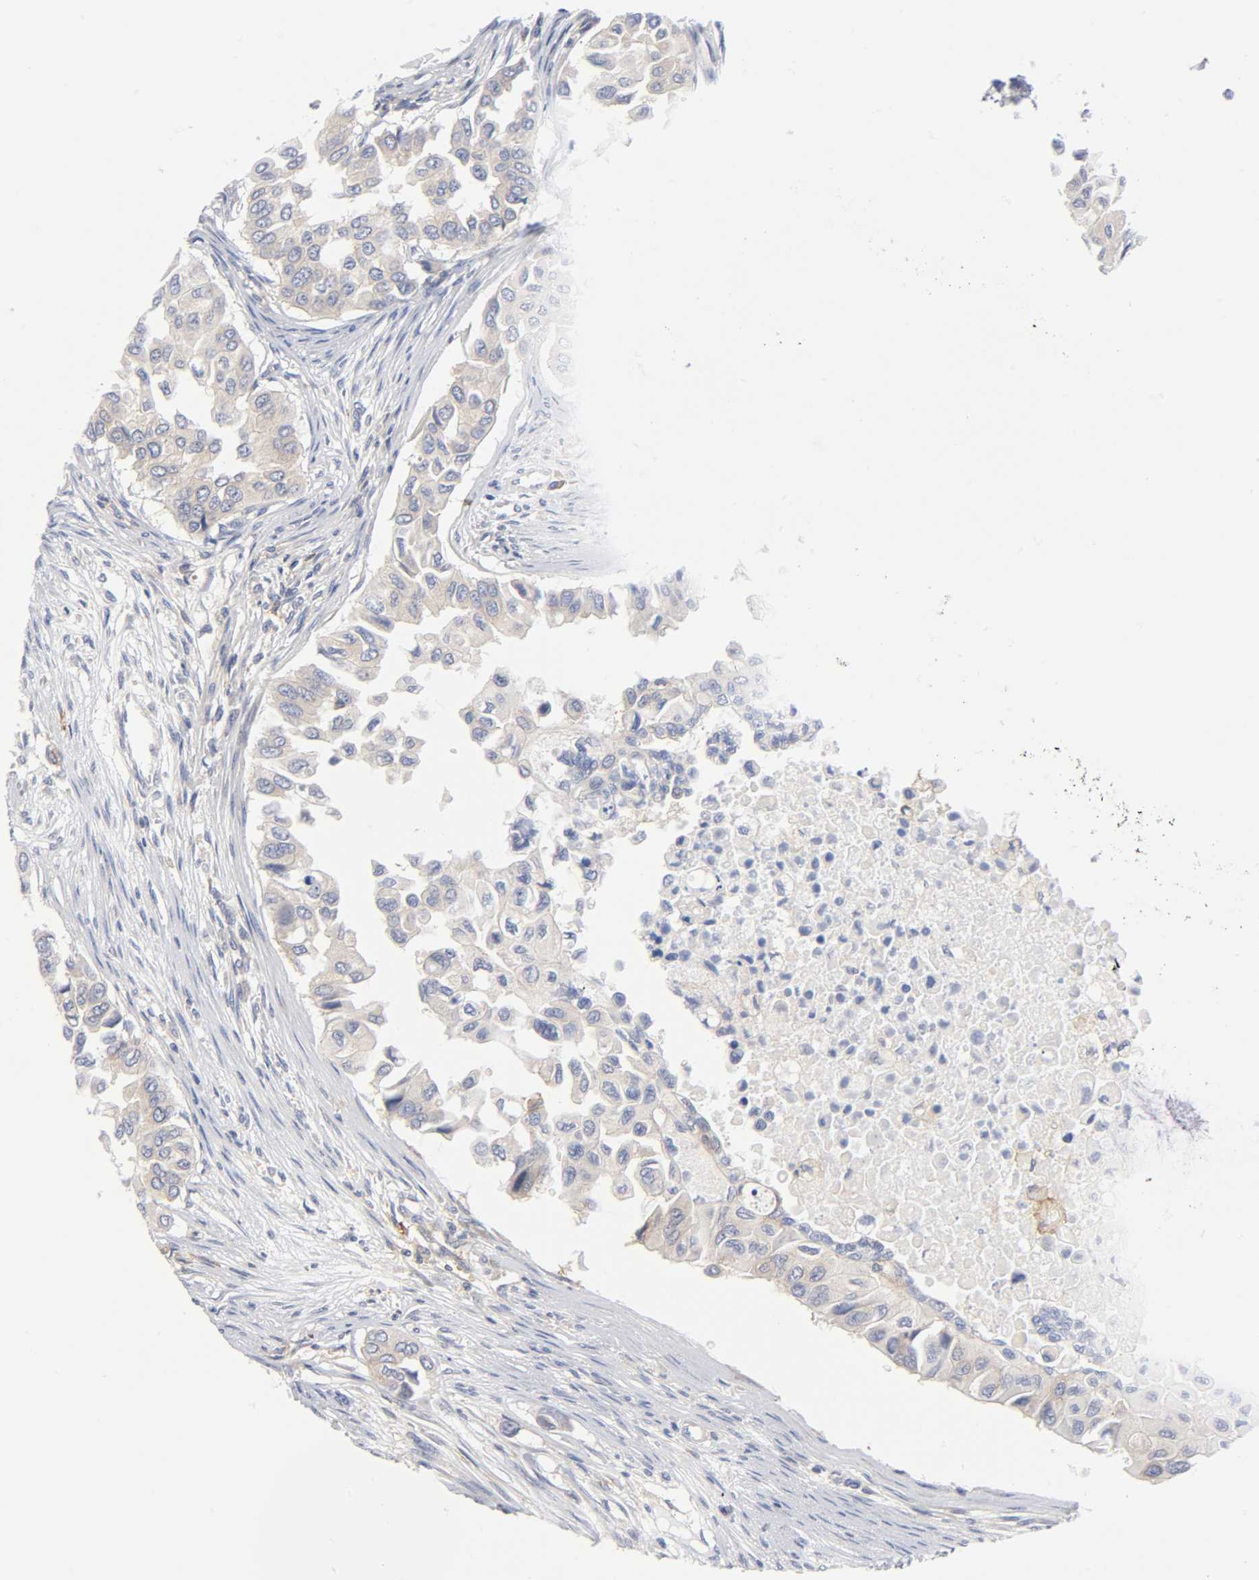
{"staining": {"intensity": "moderate", "quantity": ">75%", "location": "cytoplasmic/membranous"}, "tissue": "breast cancer", "cell_type": "Tumor cells", "image_type": "cancer", "snomed": [{"axis": "morphology", "description": "Normal tissue, NOS"}, {"axis": "morphology", "description": "Duct carcinoma"}, {"axis": "topography", "description": "Breast"}], "caption": "IHC image of neoplastic tissue: breast cancer stained using immunohistochemistry demonstrates medium levels of moderate protein expression localized specifically in the cytoplasmic/membranous of tumor cells, appearing as a cytoplasmic/membranous brown color.", "gene": "CD86", "patient": {"sex": "female", "age": 49}}